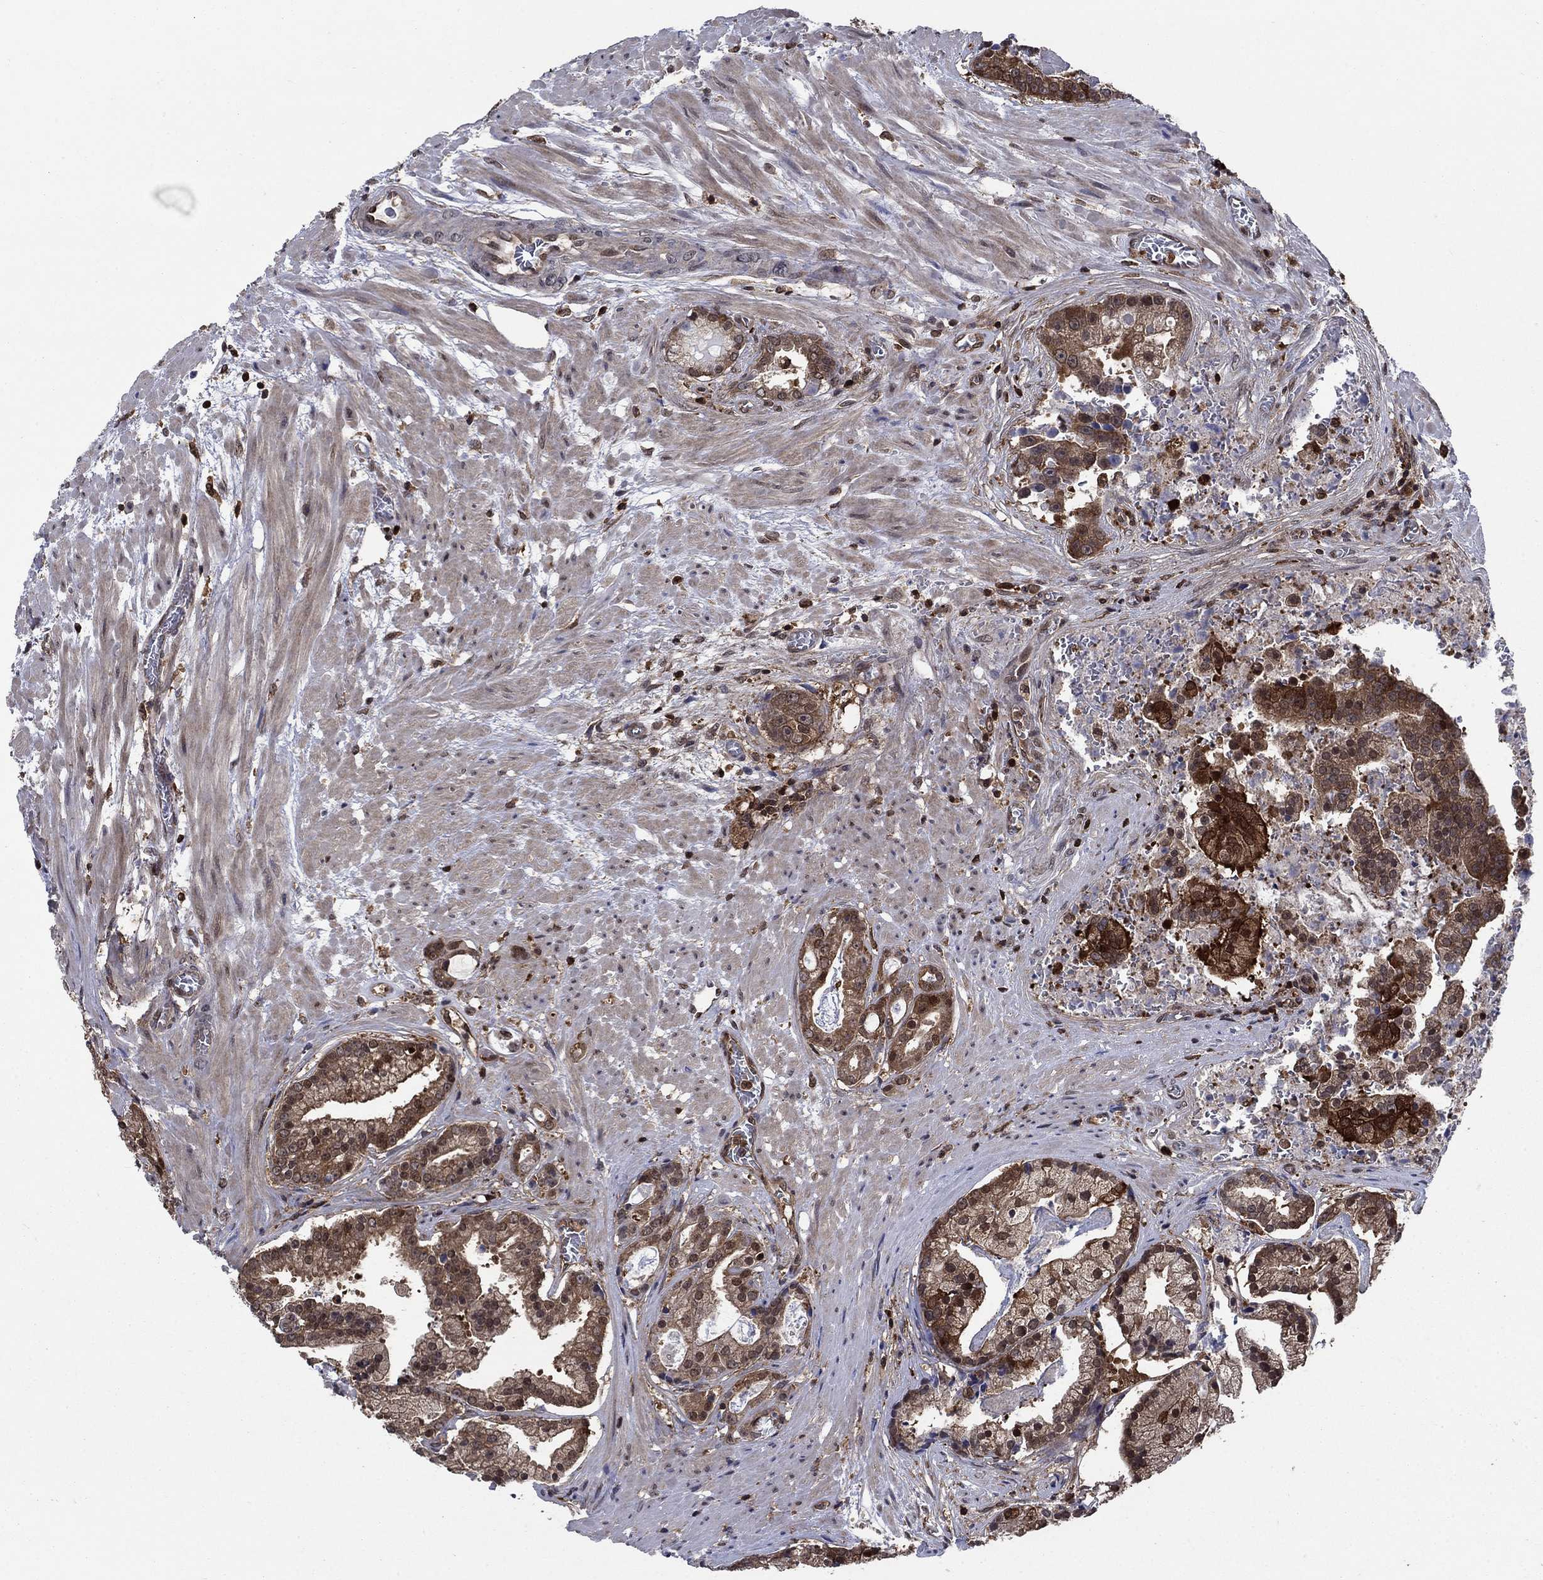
{"staining": {"intensity": "moderate", "quantity": ">75%", "location": "cytoplasmic/membranous"}, "tissue": "prostate cancer", "cell_type": "Tumor cells", "image_type": "cancer", "snomed": [{"axis": "morphology", "description": "Adenocarcinoma, NOS"}, {"axis": "topography", "description": "Prostate and seminal vesicle, NOS"}, {"axis": "topography", "description": "Prostate"}], "caption": "Immunohistochemistry staining of prostate adenocarcinoma, which demonstrates medium levels of moderate cytoplasmic/membranous expression in approximately >75% of tumor cells indicating moderate cytoplasmic/membranous protein expression. The staining was performed using DAB (3,3'-diaminobenzidine) (brown) for protein detection and nuclei were counterstained in hematoxylin (blue).", "gene": "CACYBP", "patient": {"sex": "male", "age": 44}}